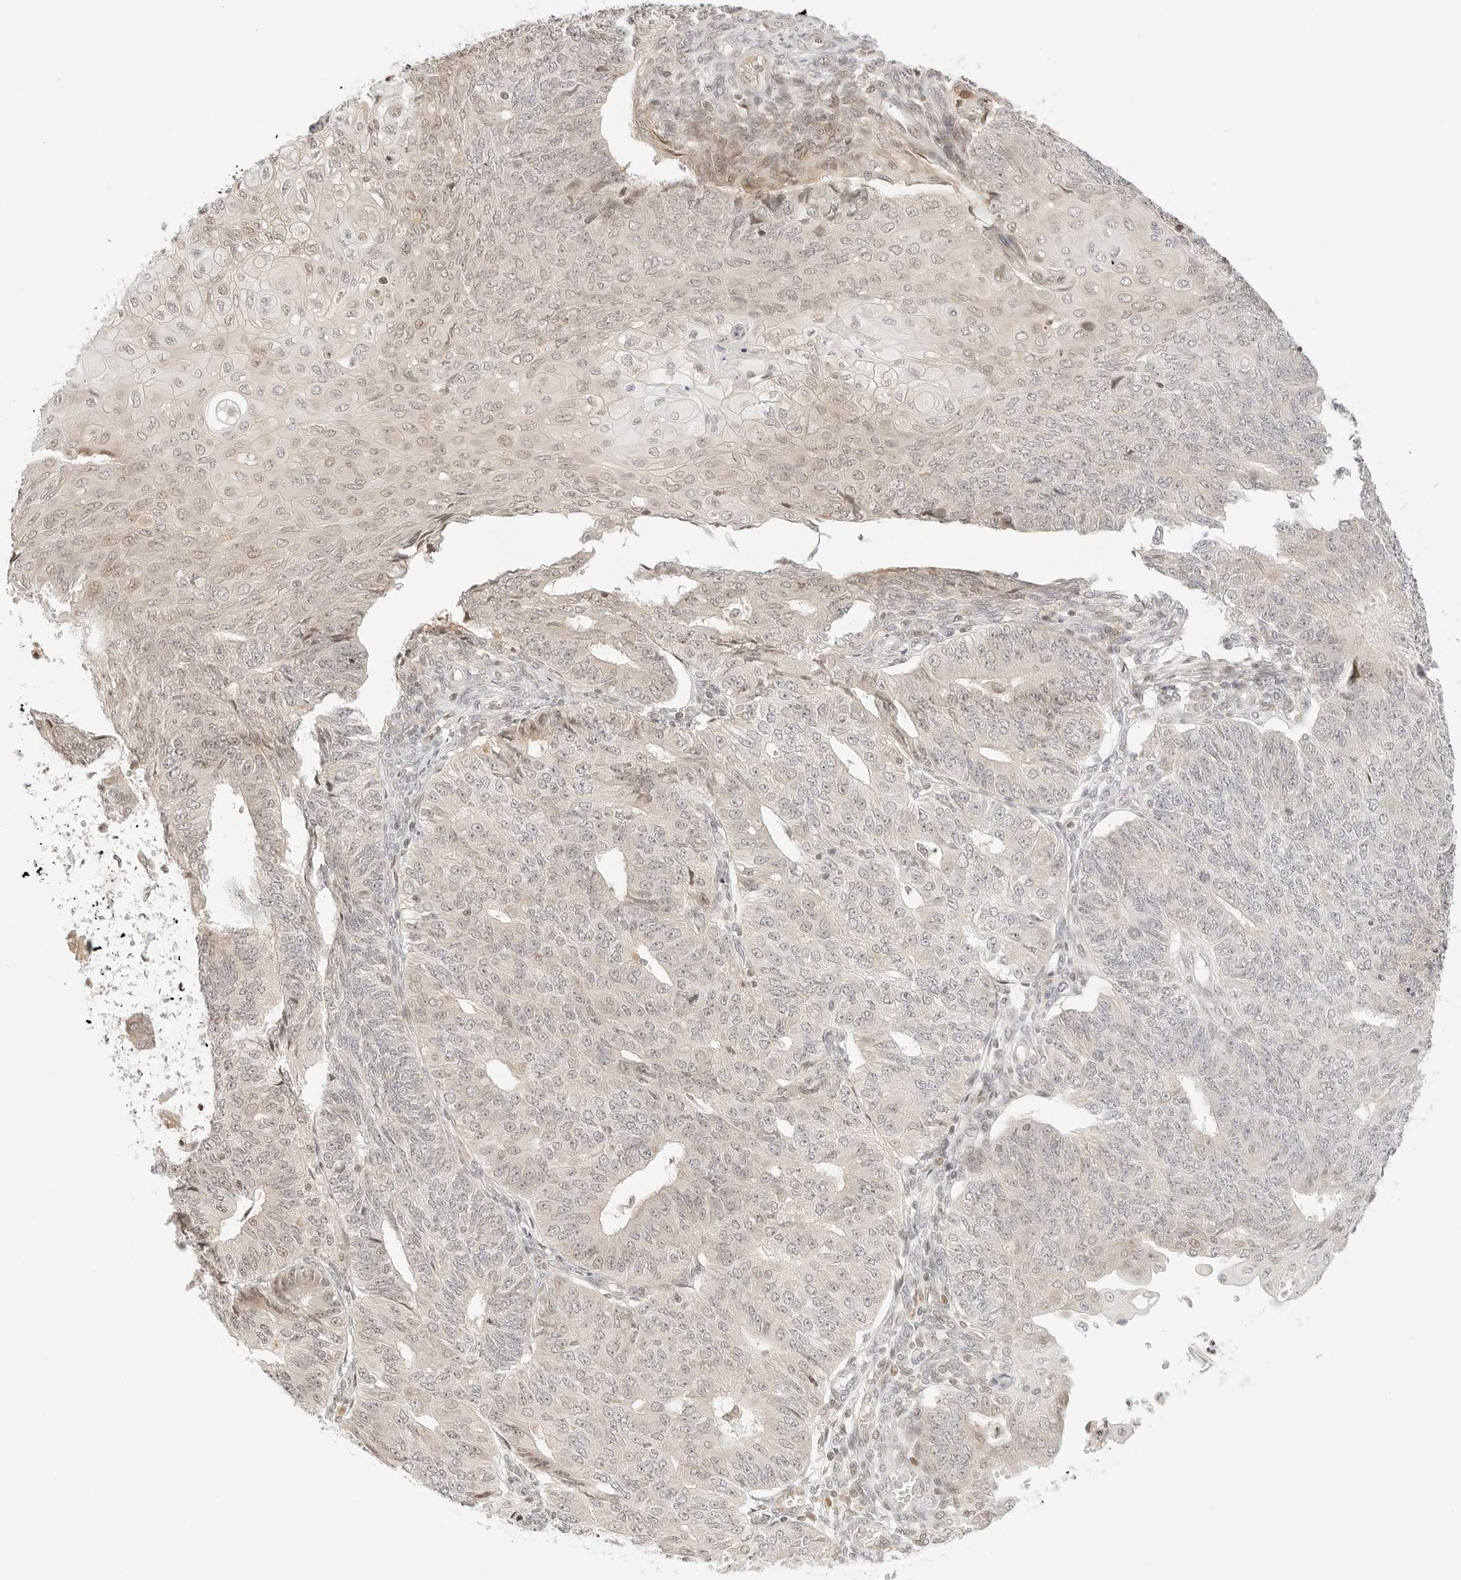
{"staining": {"intensity": "negative", "quantity": "none", "location": "none"}, "tissue": "endometrial cancer", "cell_type": "Tumor cells", "image_type": "cancer", "snomed": [{"axis": "morphology", "description": "Adenocarcinoma, NOS"}, {"axis": "topography", "description": "Endometrium"}], "caption": "A histopathology image of endometrial cancer (adenocarcinoma) stained for a protein exhibits no brown staining in tumor cells.", "gene": "RPS6KL1", "patient": {"sex": "female", "age": 32}}